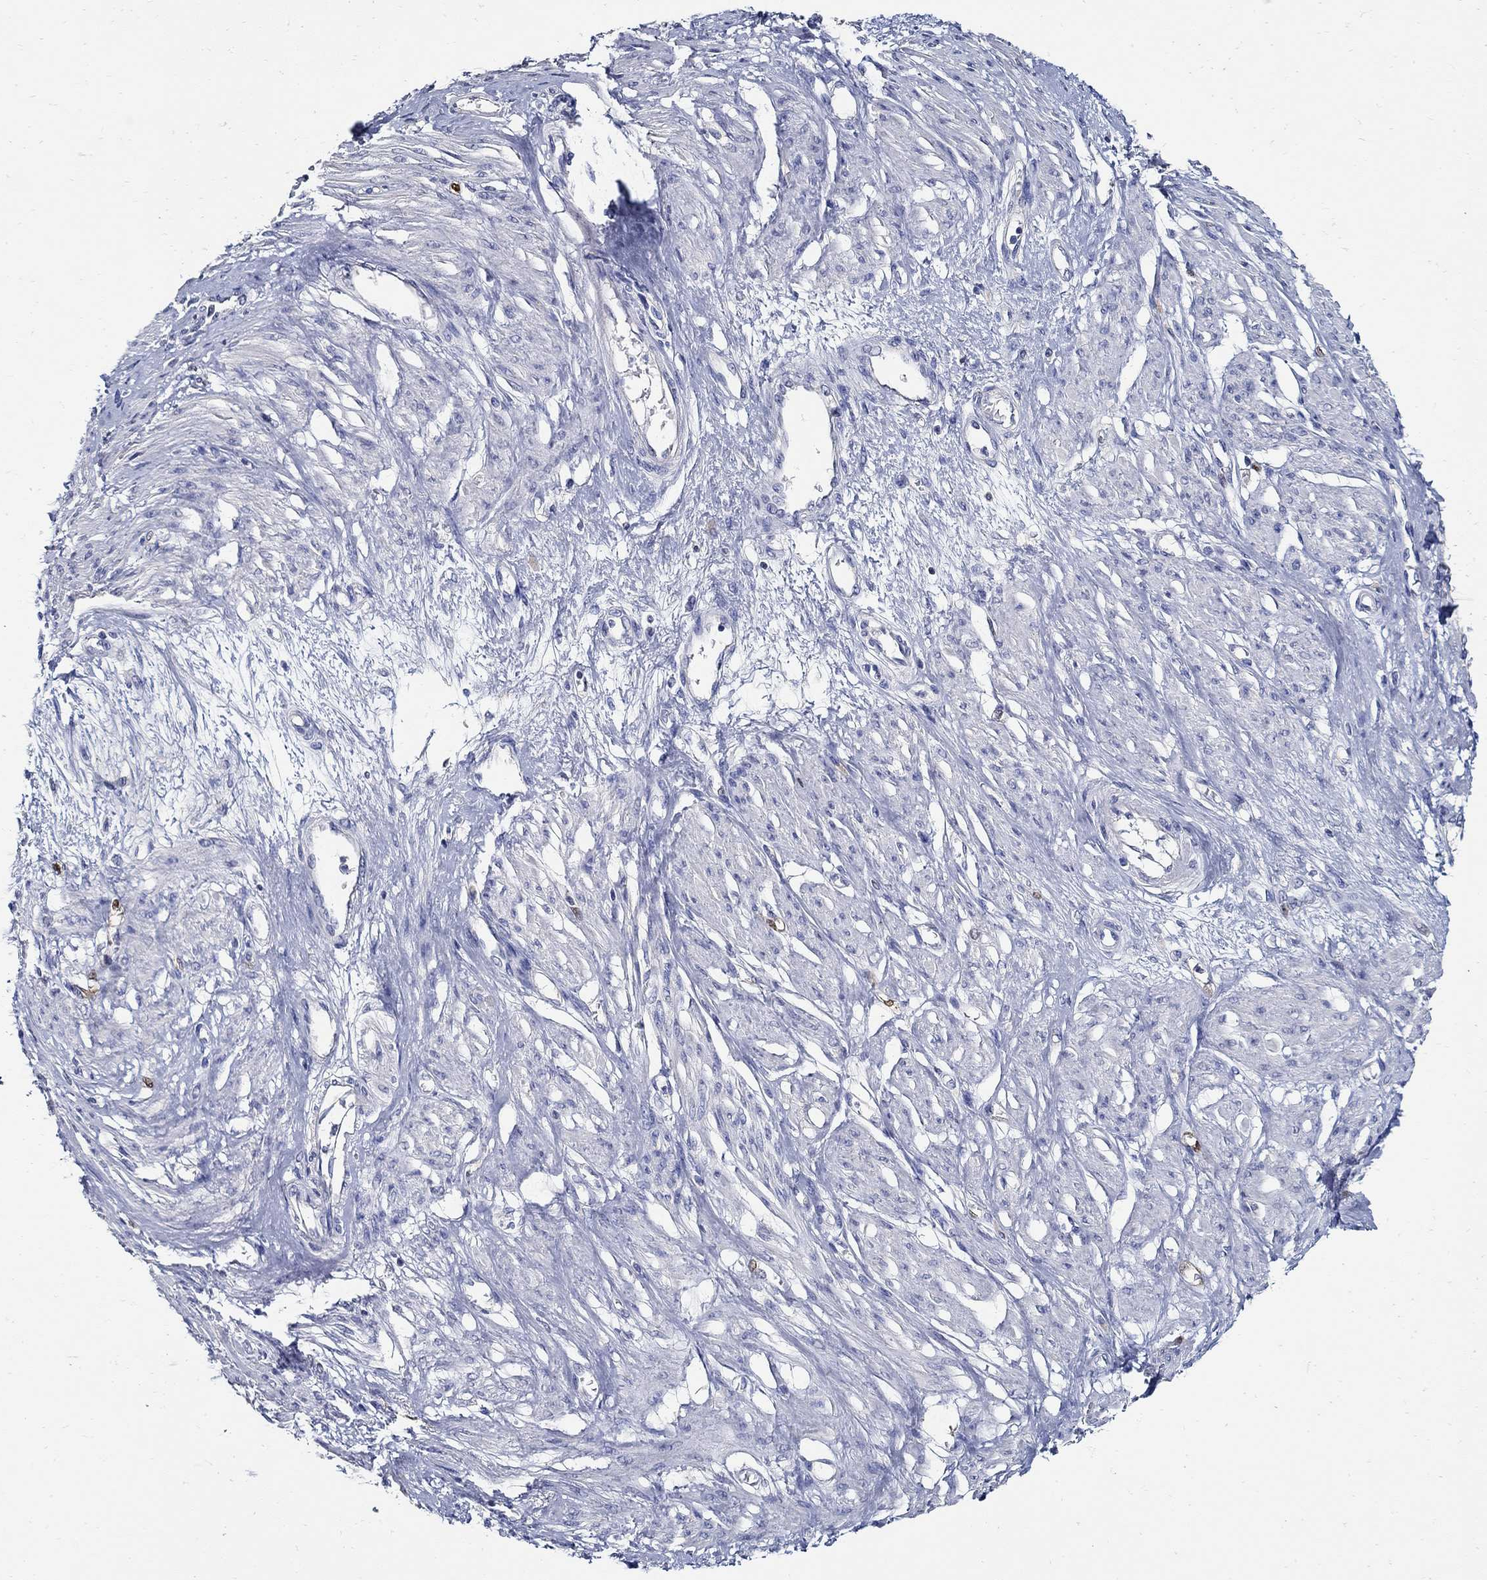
{"staining": {"intensity": "negative", "quantity": "none", "location": "none"}, "tissue": "smooth muscle", "cell_type": "Smooth muscle cells", "image_type": "normal", "snomed": [{"axis": "morphology", "description": "Normal tissue, NOS"}, {"axis": "topography", "description": "Smooth muscle"}, {"axis": "topography", "description": "Uterus"}], "caption": "Immunohistochemical staining of unremarkable human smooth muscle reveals no significant expression in smooth muscle cells. (Stains: DAB immunohistochemistry (IHC) with hematoxylin counter stain, Microscopy: brightfield microscopy at high magnification).", "gene": "PRX", "patient": {"sex": "female", "age": 39}}